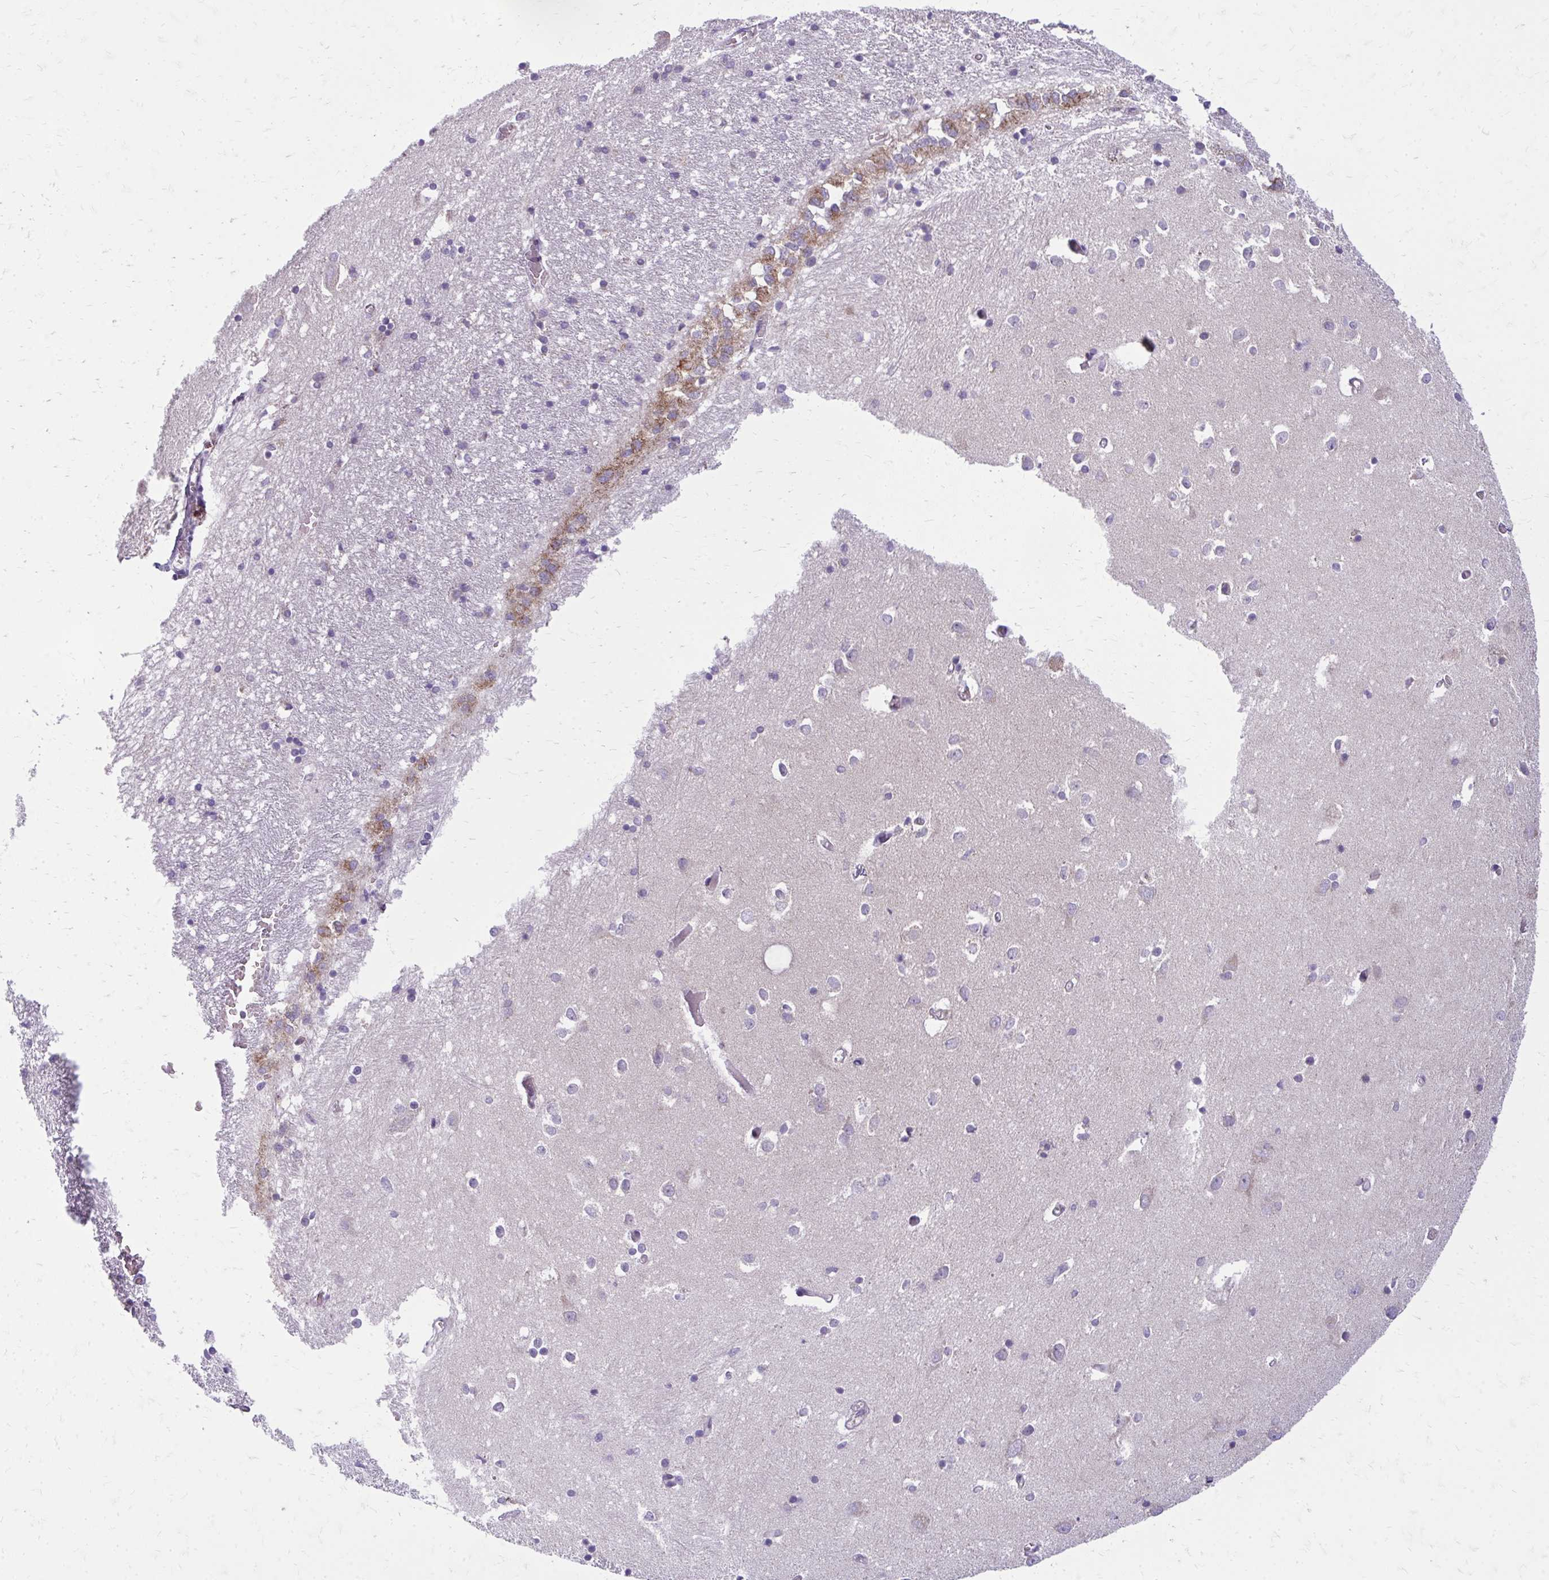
{"staining": {"intensity": "weak", "quantity": "<25%", "location": "cytoplasmic/membranous"}, "tissue": "caudate", "cell_type": "Glial cells", "image_type": "normal", "snomed": [{"axis": "morphology", "description": "Normal tissue, NOS"}, {"axis": "topography", "description": "Lateral ventricle wall"}, {"axis": "topography", "description": "Hippocampus"}], "caption": "Glial cells are negative for protein expression in benign human caudate. (DAB IHC, high magnification).", "gene": "IFIT1", "patient": {"sex": "female", "age": 63}}